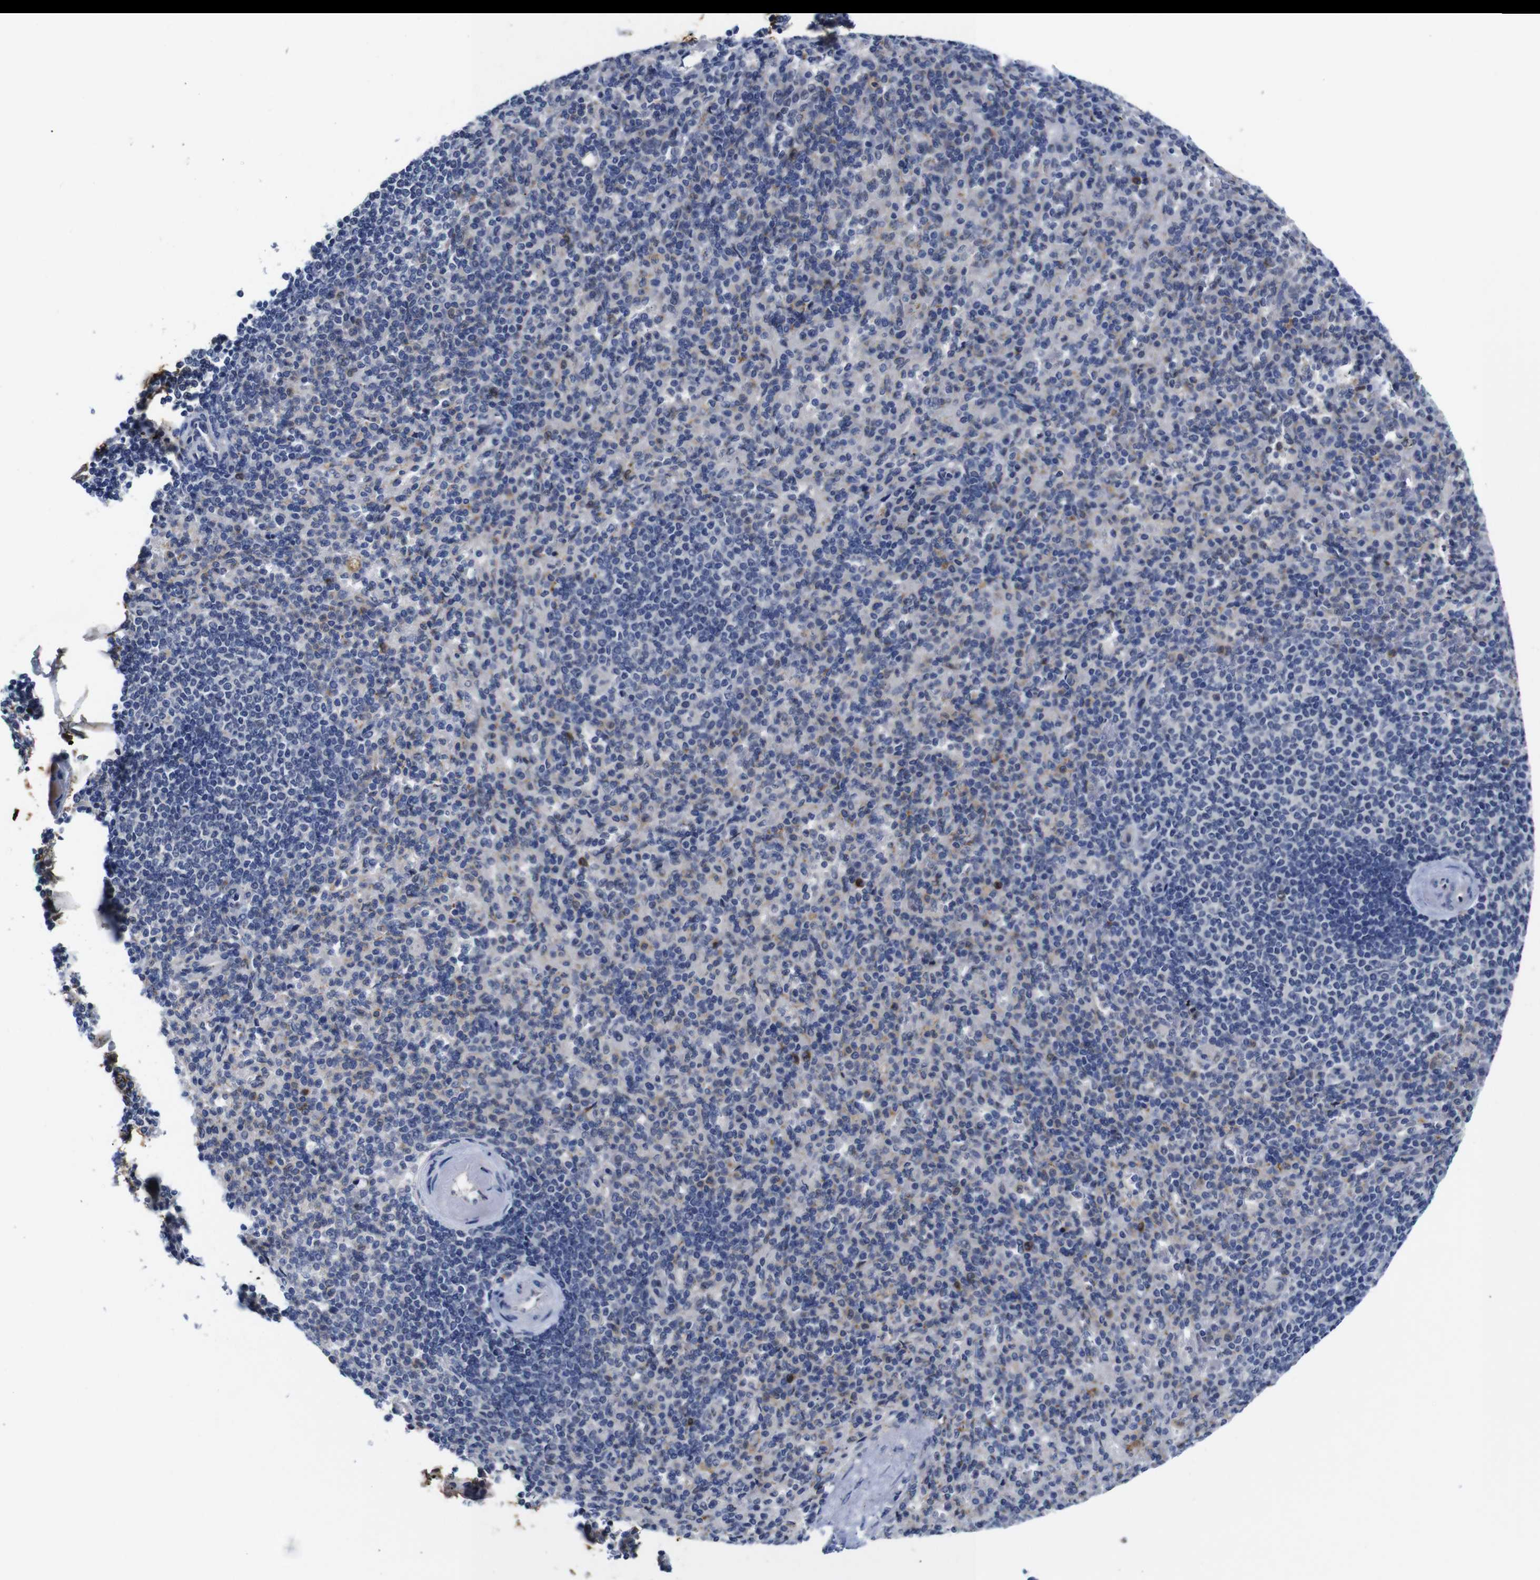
{"staining": {"intensity": "moderate", "quantity": "<25%", "location": "cytoplasmic/membranous"}, "tissue": "spleen", "cell_type": "Cells in red pulp", "image_type": "normal", "snomed": [{"axis": "morphology", "description": "Normal tissue, NOS"}, {"axis": "topography", "description": "Spleen"}], "caption": "Immunohistochemistry of benign spleen displays low levels of moderate cytoplasmic/membranous positivity in about <25% of cells in red pulp.", "gene": "FURIN", "patient": {"sex": "female", "age": 74}}